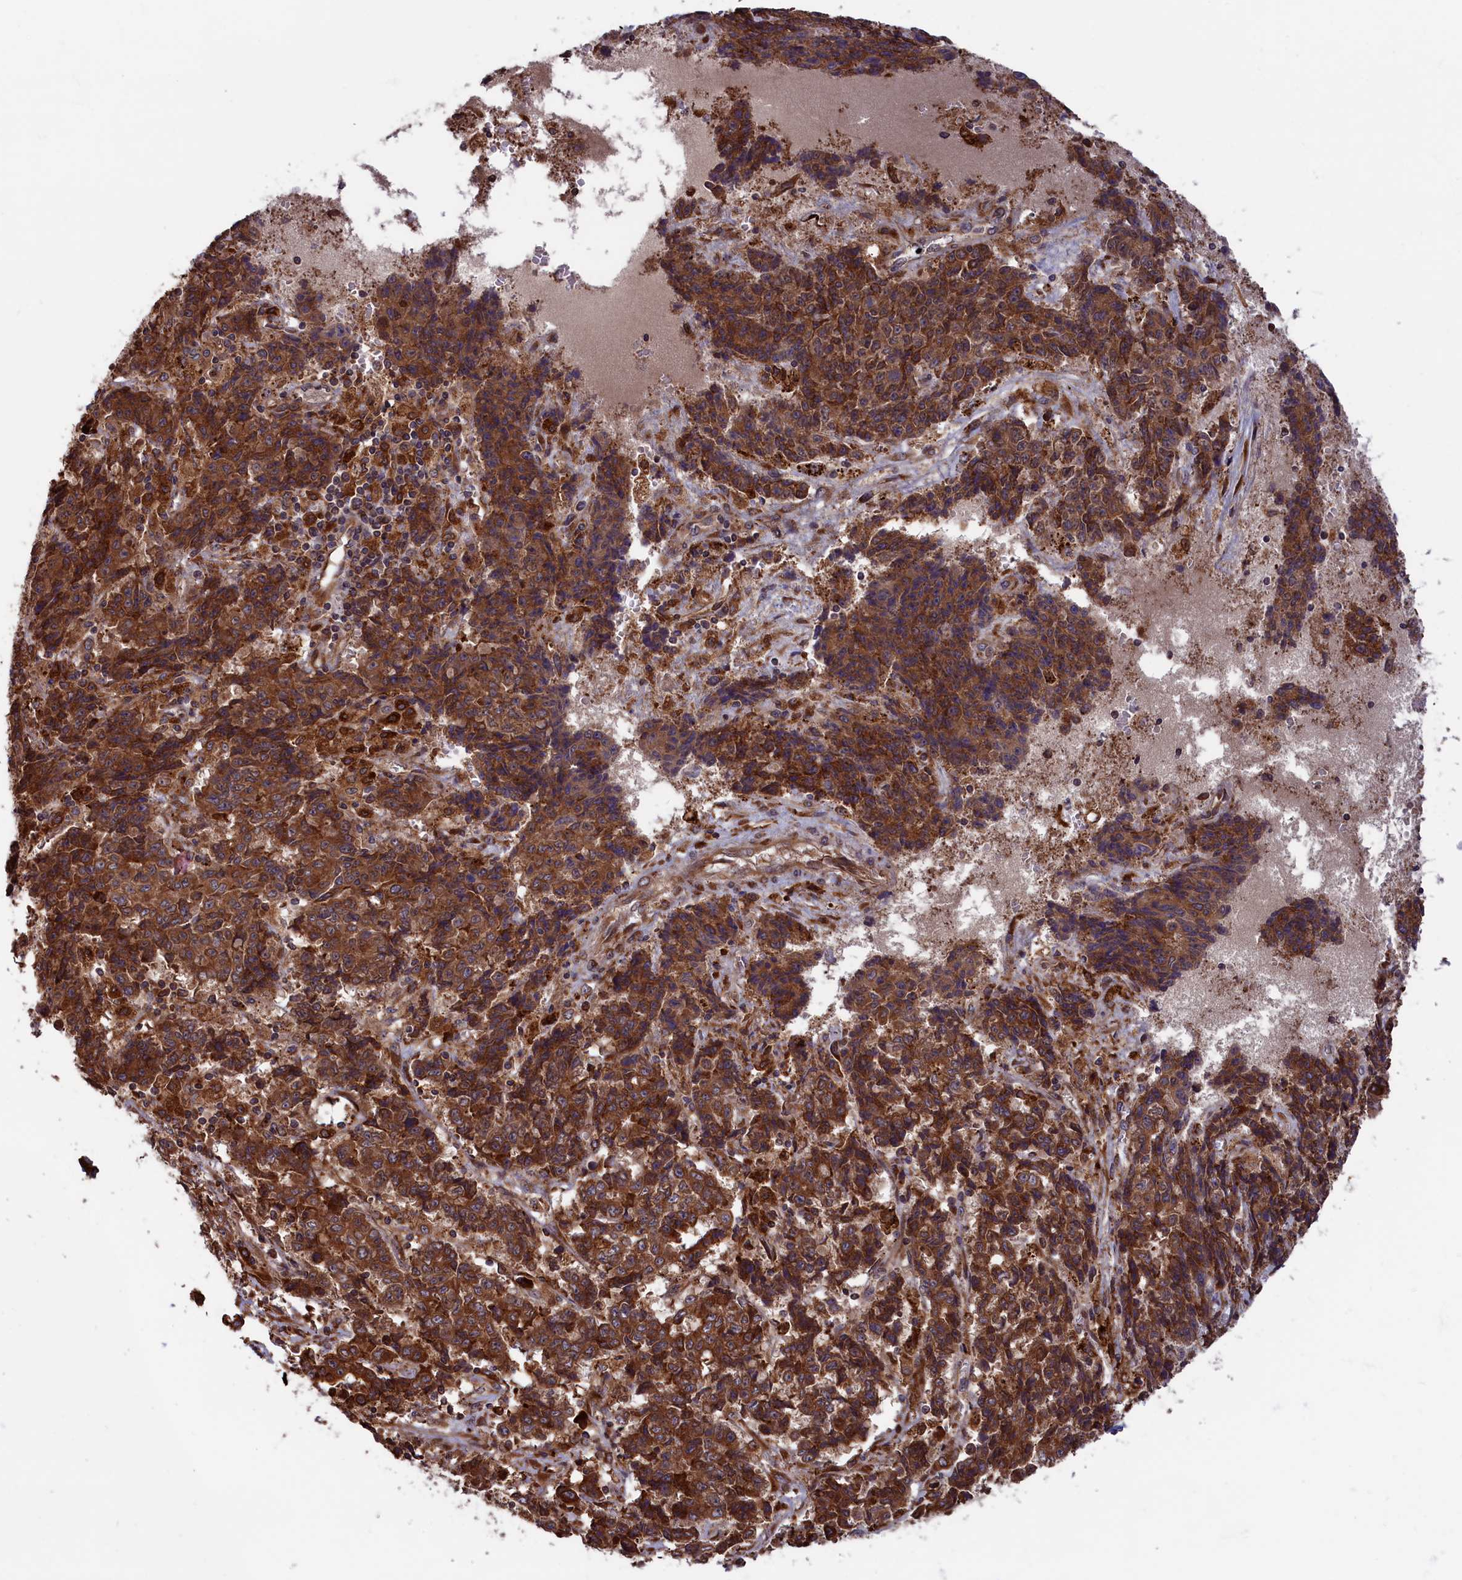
{"staining": {"intensity": "strong", "quantity": ">75%", "location": "cytoplasmic/membranous"}, "tissue": "ovarian cancer", "cell_type": "Tumor cells", "image_type": "cancer", "snomed": [{"axis": "morphology", "description": "Carcinoma, endometroid"}, {"axis": "topography", "description": "Ovary"}], "caption": "This histopathology image reveals ovarian endometroid carcinoma stained with IHC to label a protein in brown. The cytoplasmic/membranous of tumor cells show strong positivity for the protein. Nuclei are counter-stained blue.", "gene": "PLA2G4C", "patient": {"sex": "female", "age": 42}}